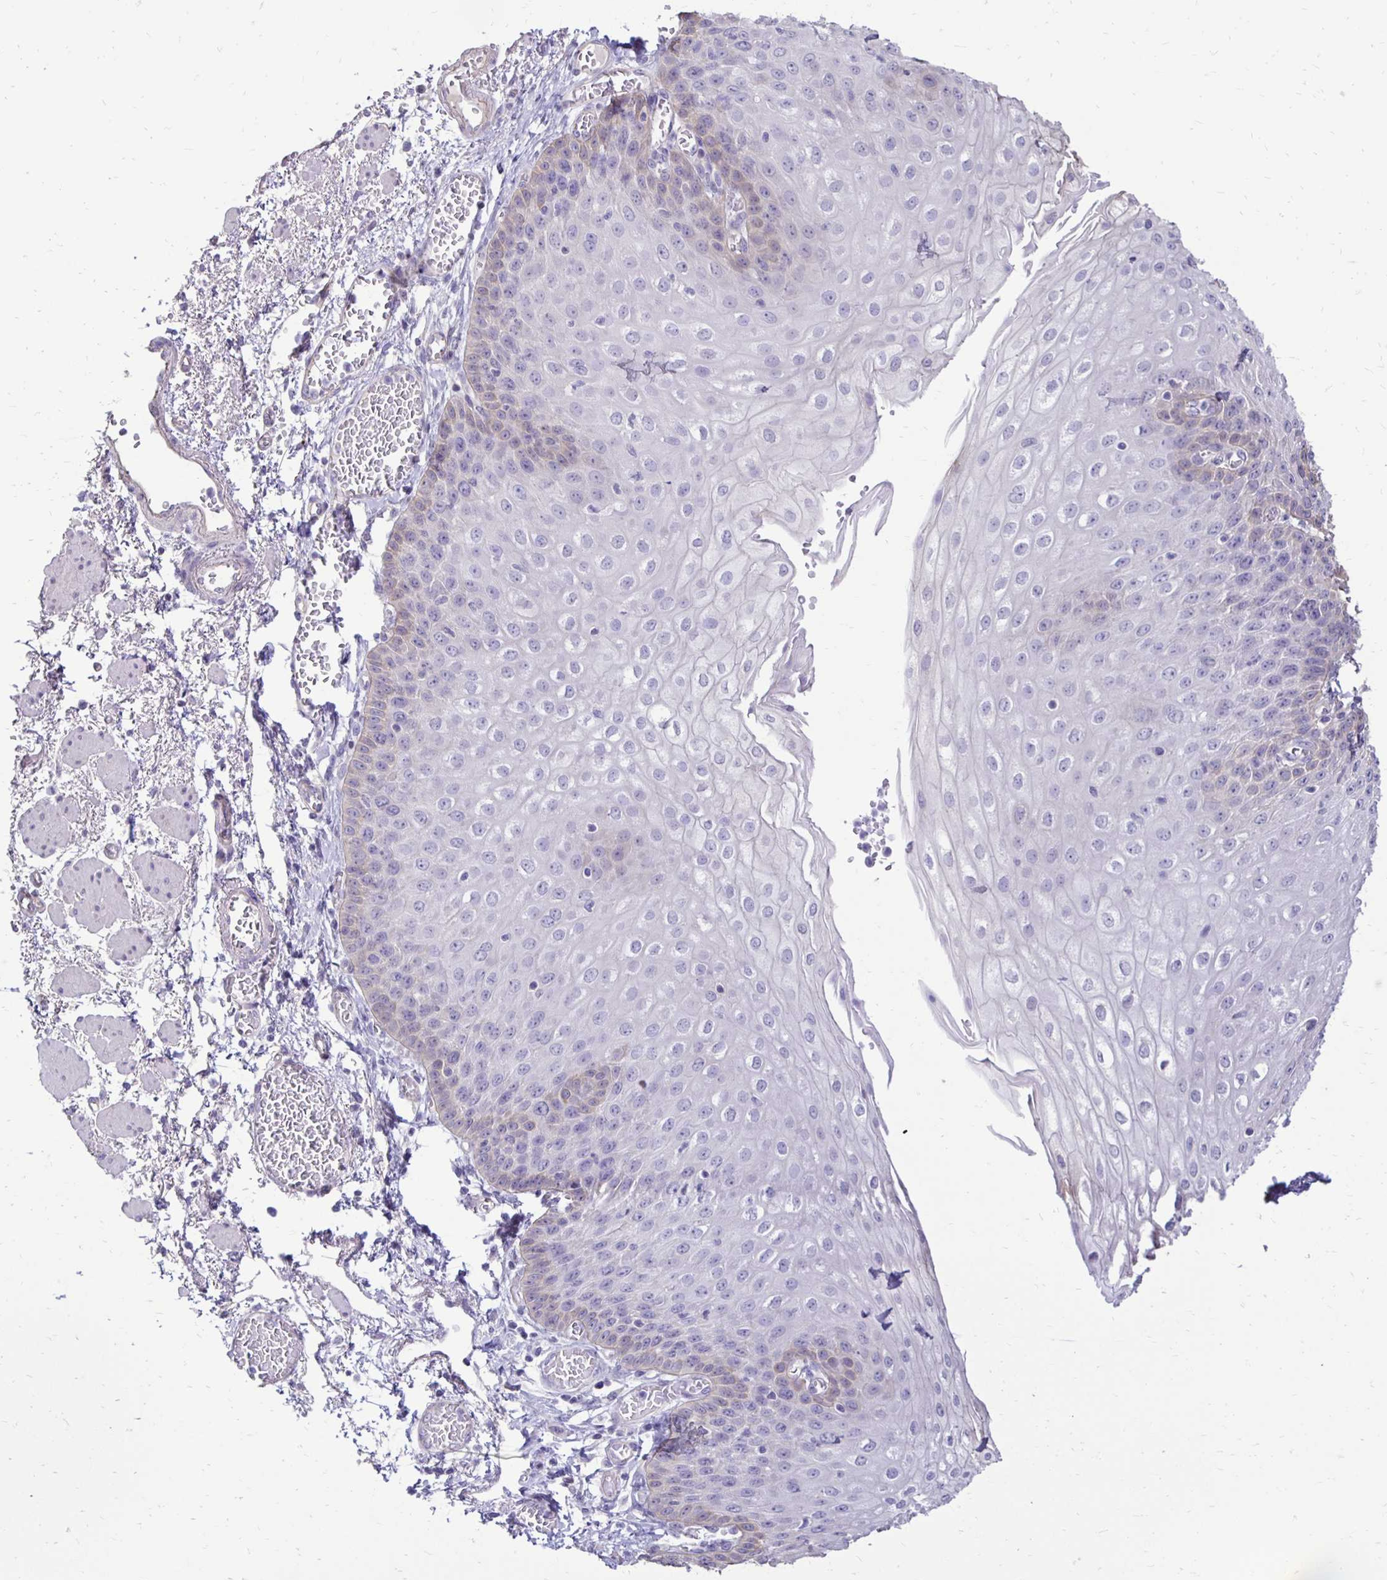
{"staining": {"intensity": "negative", "quantity": "none", "location": "none"}, "tissue": "esophagus", "cell_type": "Squamous epithelial cells", "image_type": "normal", "snomed": [{"axis": "morphology", "description": "Normal tissue, NOS"}, {"axis": "morphology", "description": "Adenocarcinoma, NOS"}, {"axis": "topography", "description": "Esophagus"}], "caption": "High magnification brightfield microscopy of unremarkable esophagus stained with DAB (brown) and counterstained with hematoxylin (blue): squamous epithelial cells show no significant positivity. The staining is performed using DAB brown chromogen with nuclei counter-stained in using hematoxylin.", "gene": "GAS2", "patient": {"sex": "male", "age": 81}}